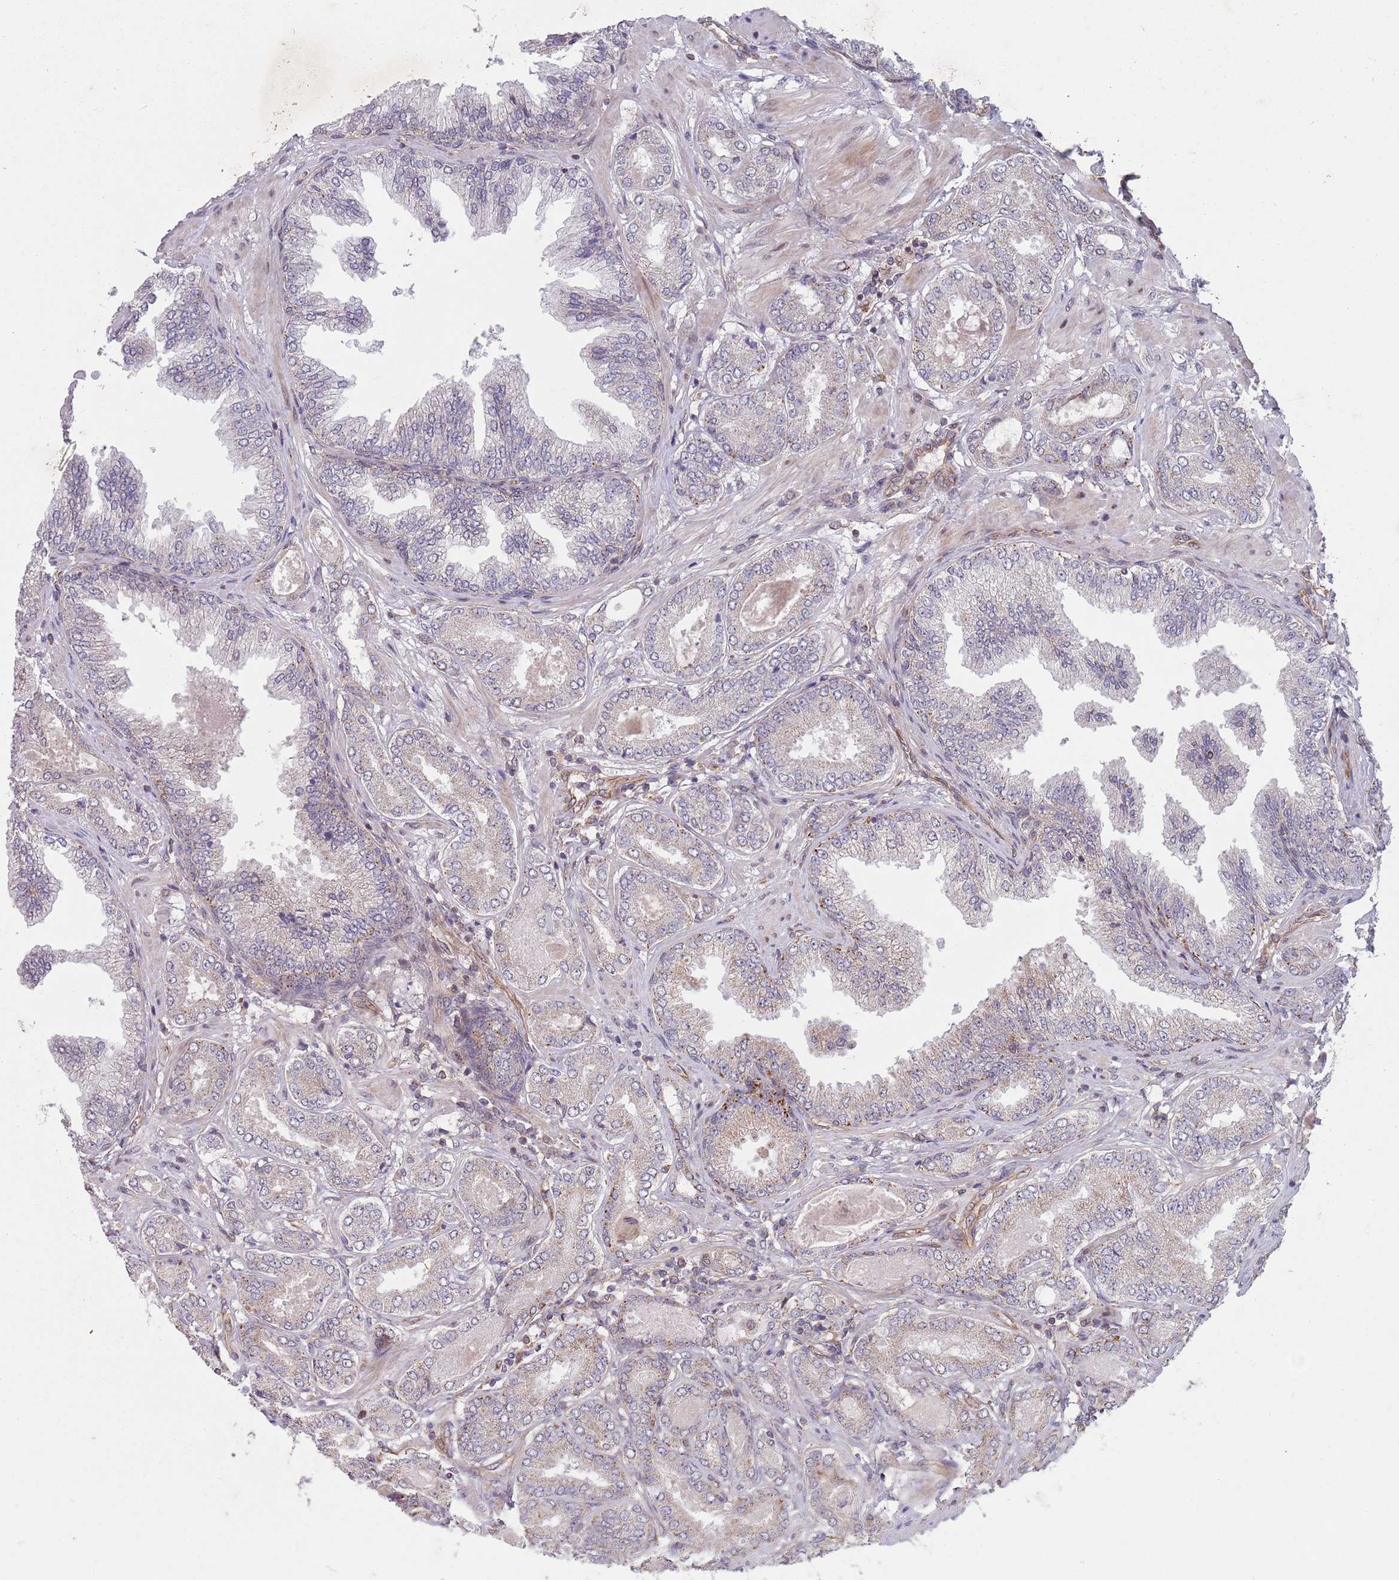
{"staining": {"intensity": "negative", "quantity": "none", "location": "none"}, "tissue": "prostate cancer", "cell_type": "Tumor cells", "image_type": "cancer", "snomed": [{"axis": "morphology", "description": "Adenocarcinoma, Low grade"}, {"axis": "topography", "description": "Prostate"}], "caption": "Tumor cells are negative for protein expression in human low-grade adenocarcinoma (prostate).", "gene": "CHD9", "patient": {"sex": "male", "age": 63}}